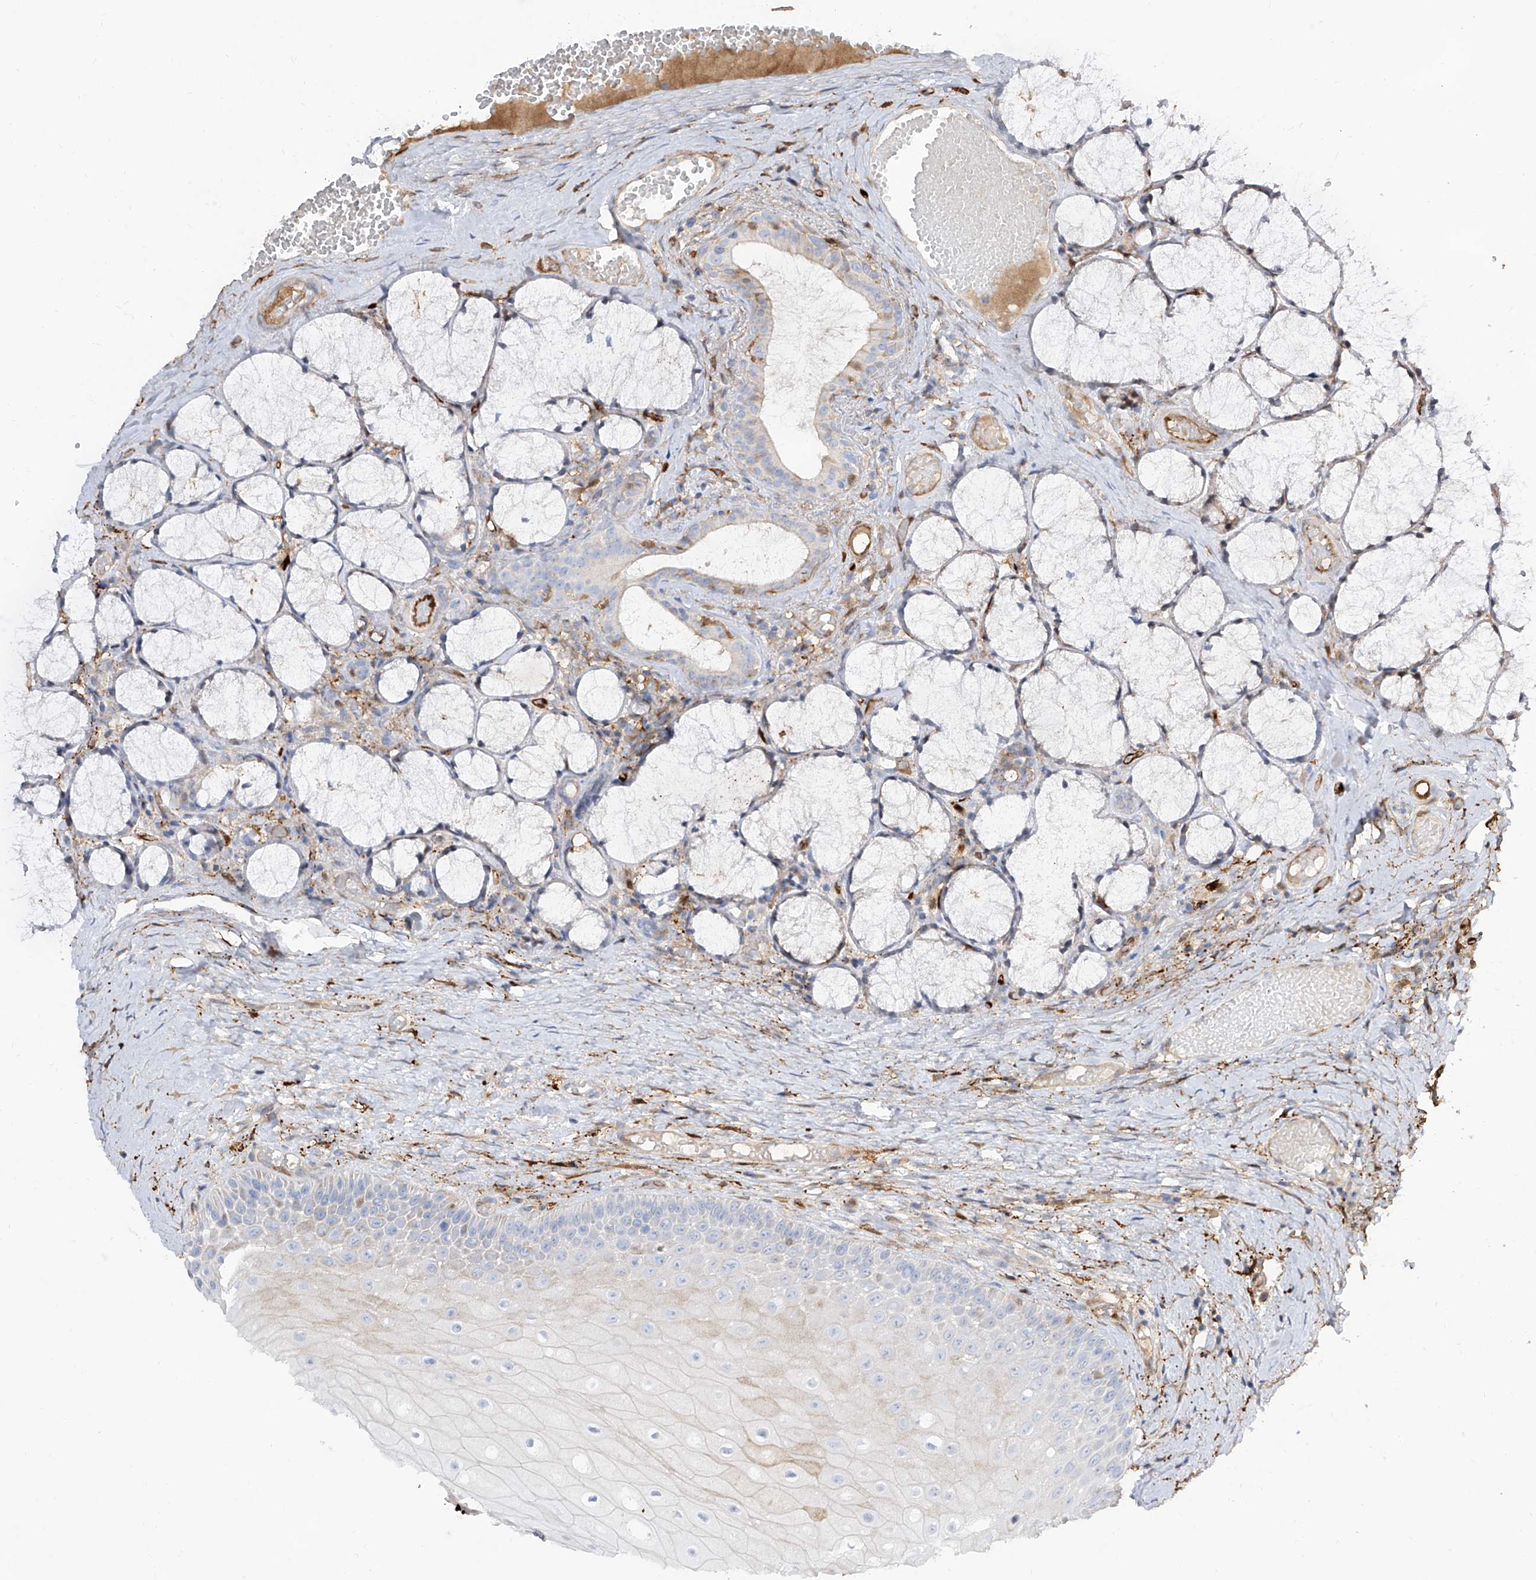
{"staining": {"intensity": "negative", "quantity": "none", "location": "none"}, "tissue": "oral mucosa", "cell_type": "Squamous epithelial cells", "image_type": "normal", "snomed": [{"axis": "morphology", "description": "Normal tissue, NOS"}, {"axis": "topography", "description": "Oral tissue"}], "caption": "A high-resolution histopathology image shows immunohistochemistry staining of normal oral mucosa, which reveals no significant positivity in squamous epithelial cells.", "gene": "KYNU", "patient": {"sex": "male", "age": 66}}